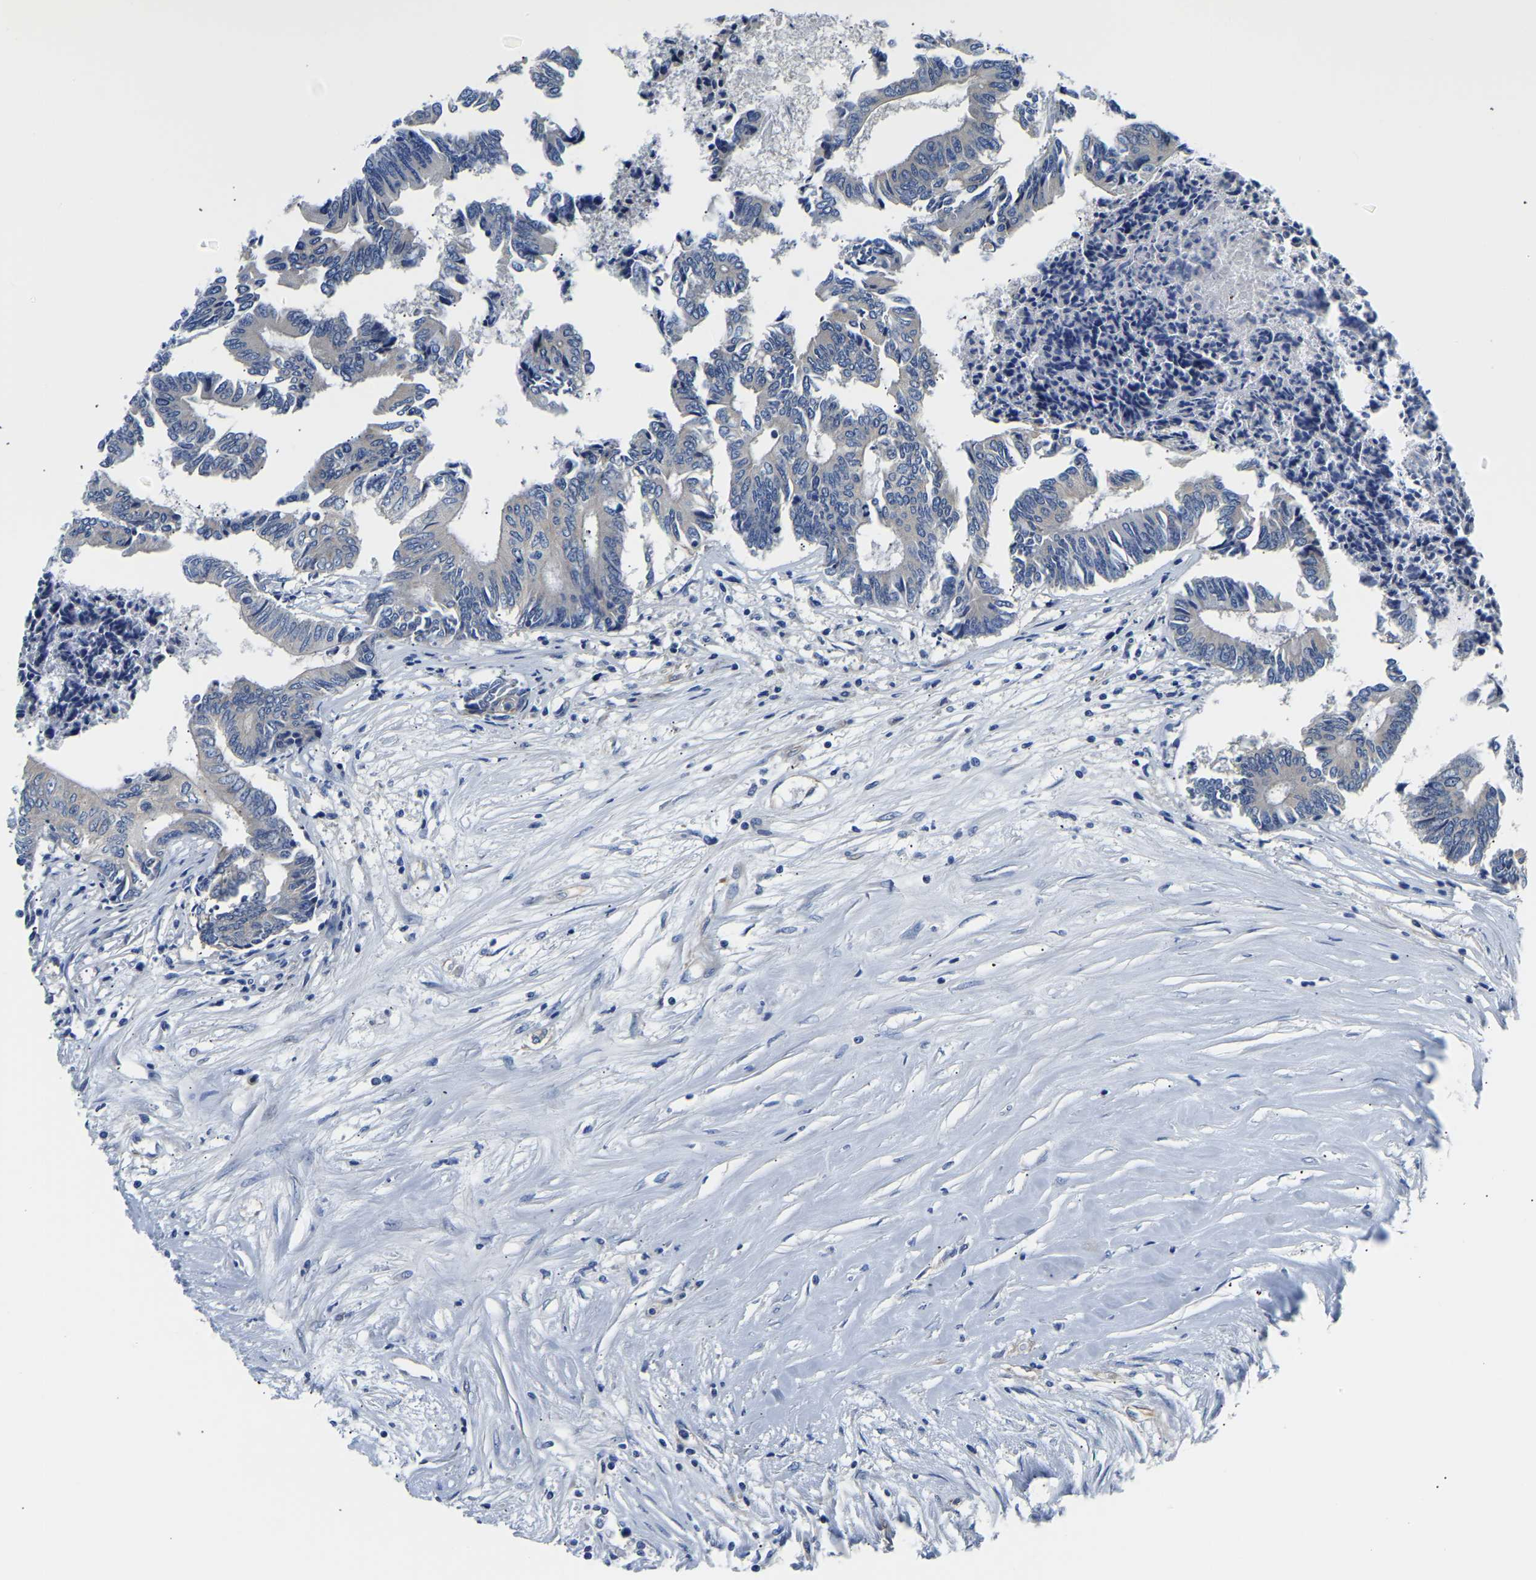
{"staining": {"intensity": "negative", "quantity": "none", "location": "none"}, "tissue": "colorectal cancer", "cell_type": "Tumor cells", "image_type": "cancer", "snomed": [{"axis": "morphology", "description": "Adenocarcinoma, NOS"}, {"axis": "topography", "description": "Rectum"}], "caption": "This histopathology image is of adenocarcinoma (colorectal) stained with immunohistochemistry to label a protein in brown with the nuclei are counter-stained blue. There is no staining in tumor cells. (Immunohistochemistry, brightfield microscopy, high magnification).", "gene": "CSDE1", "patient": {"sex": "male", "age": 63}}